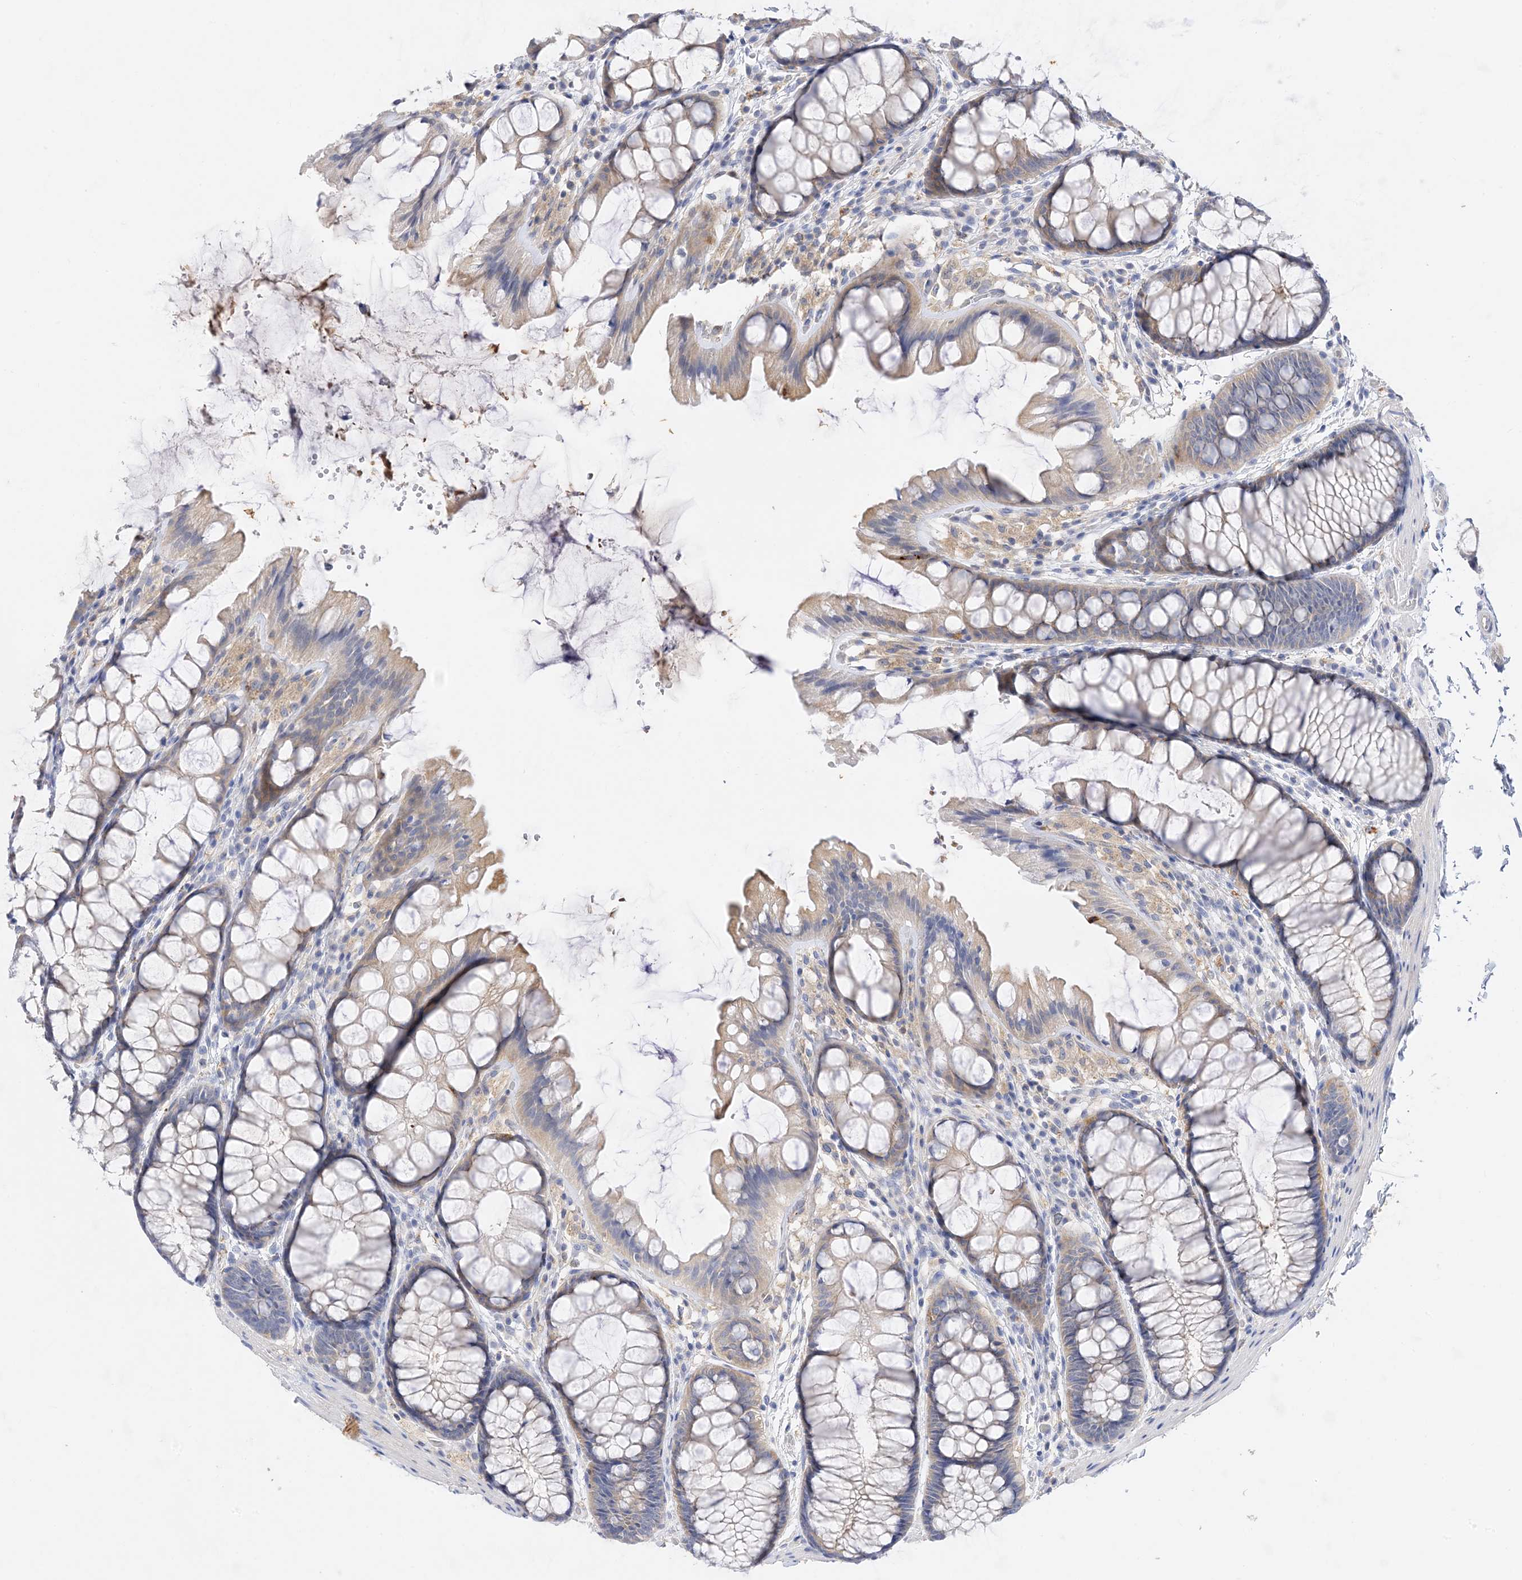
{"staining": {"intensity": "weak", "quantity": "<25%", "location": "cytoplasmic/membranous"}, "tissue": "colon", "cell_type": "Endothelial cells", "image_type": "normal", "snomed": [{"axis": "morphology", "description": "Normal tissue, NOS"}, {"axis": "topography", "description": "Colon"}], "caption": "Immunohistochemistry (IHC) histopathology image of benign colon: colon stained with DAB (3,3'-diaminobenzidine) exhibits no significant protein positivity in endothelial cells. (Brightfield microscopy of DAB (3,3'-diaminobenzidine) immunohistochemistry at high magnification).", "gene": "ARV1", "patient": {"sex": "male", "age": 47}}